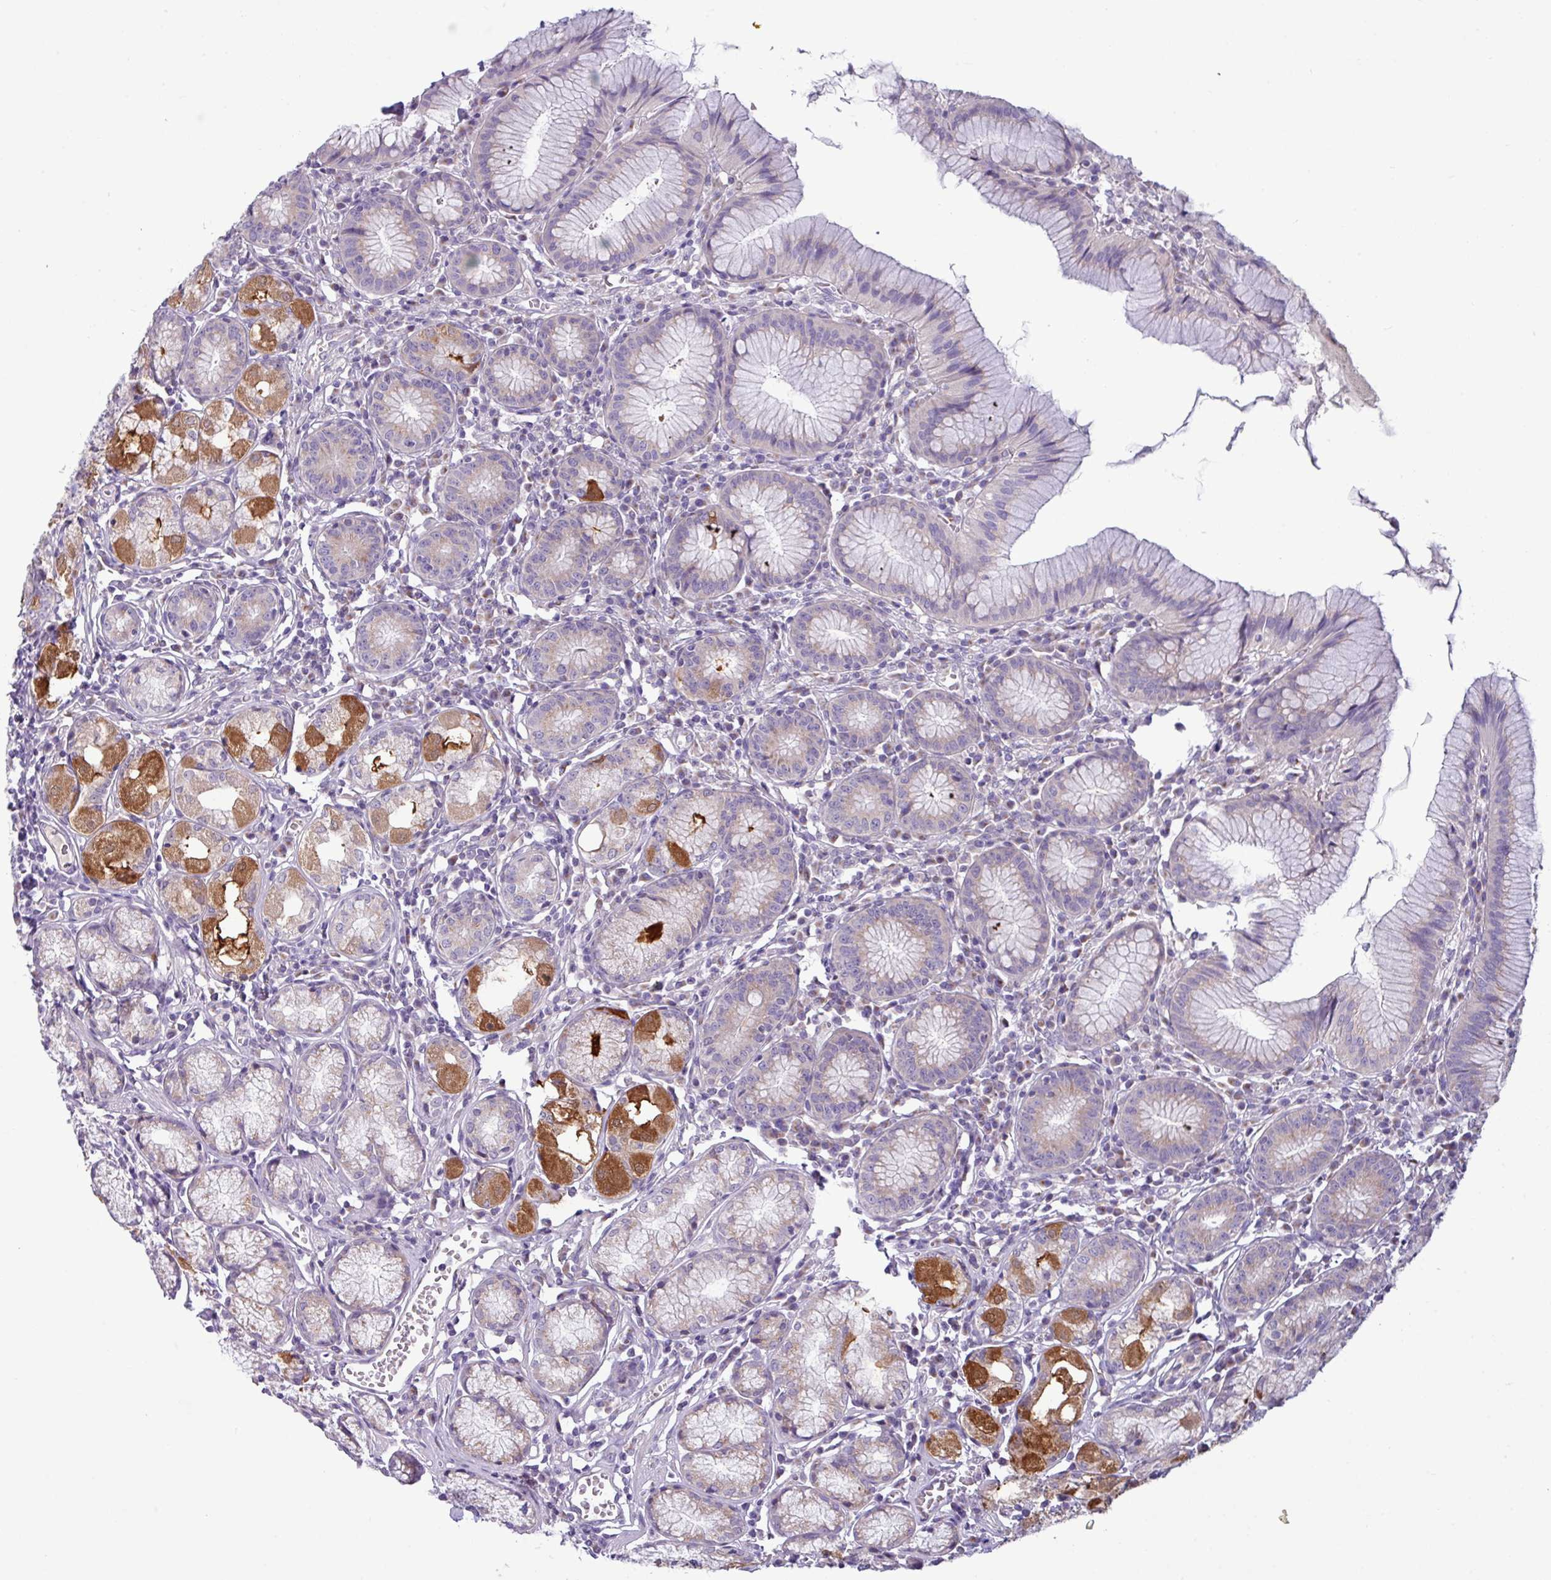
{"staining": {"intensity": "strong", "quantity": "<25%", "location": "cytoplasmic/membranous"}, "tissue": "stomach", "cell_type": "Glandular cells", "image_type": "normal", "snomed": [{"axis": "morphology", "description": "Normal tissue, NOS"}, {"axis": "topography", "description": "Stomach"}], "caption": "IHC histopathology image of unremarkable human stomach stained for a protein (brown), which exhibits medium levels of strong cytoplasmic/membranous positivity in approximately <25% of glandular cells.", "gene": "STIMATE", "patient": {"sex": "male", "age": 55}}